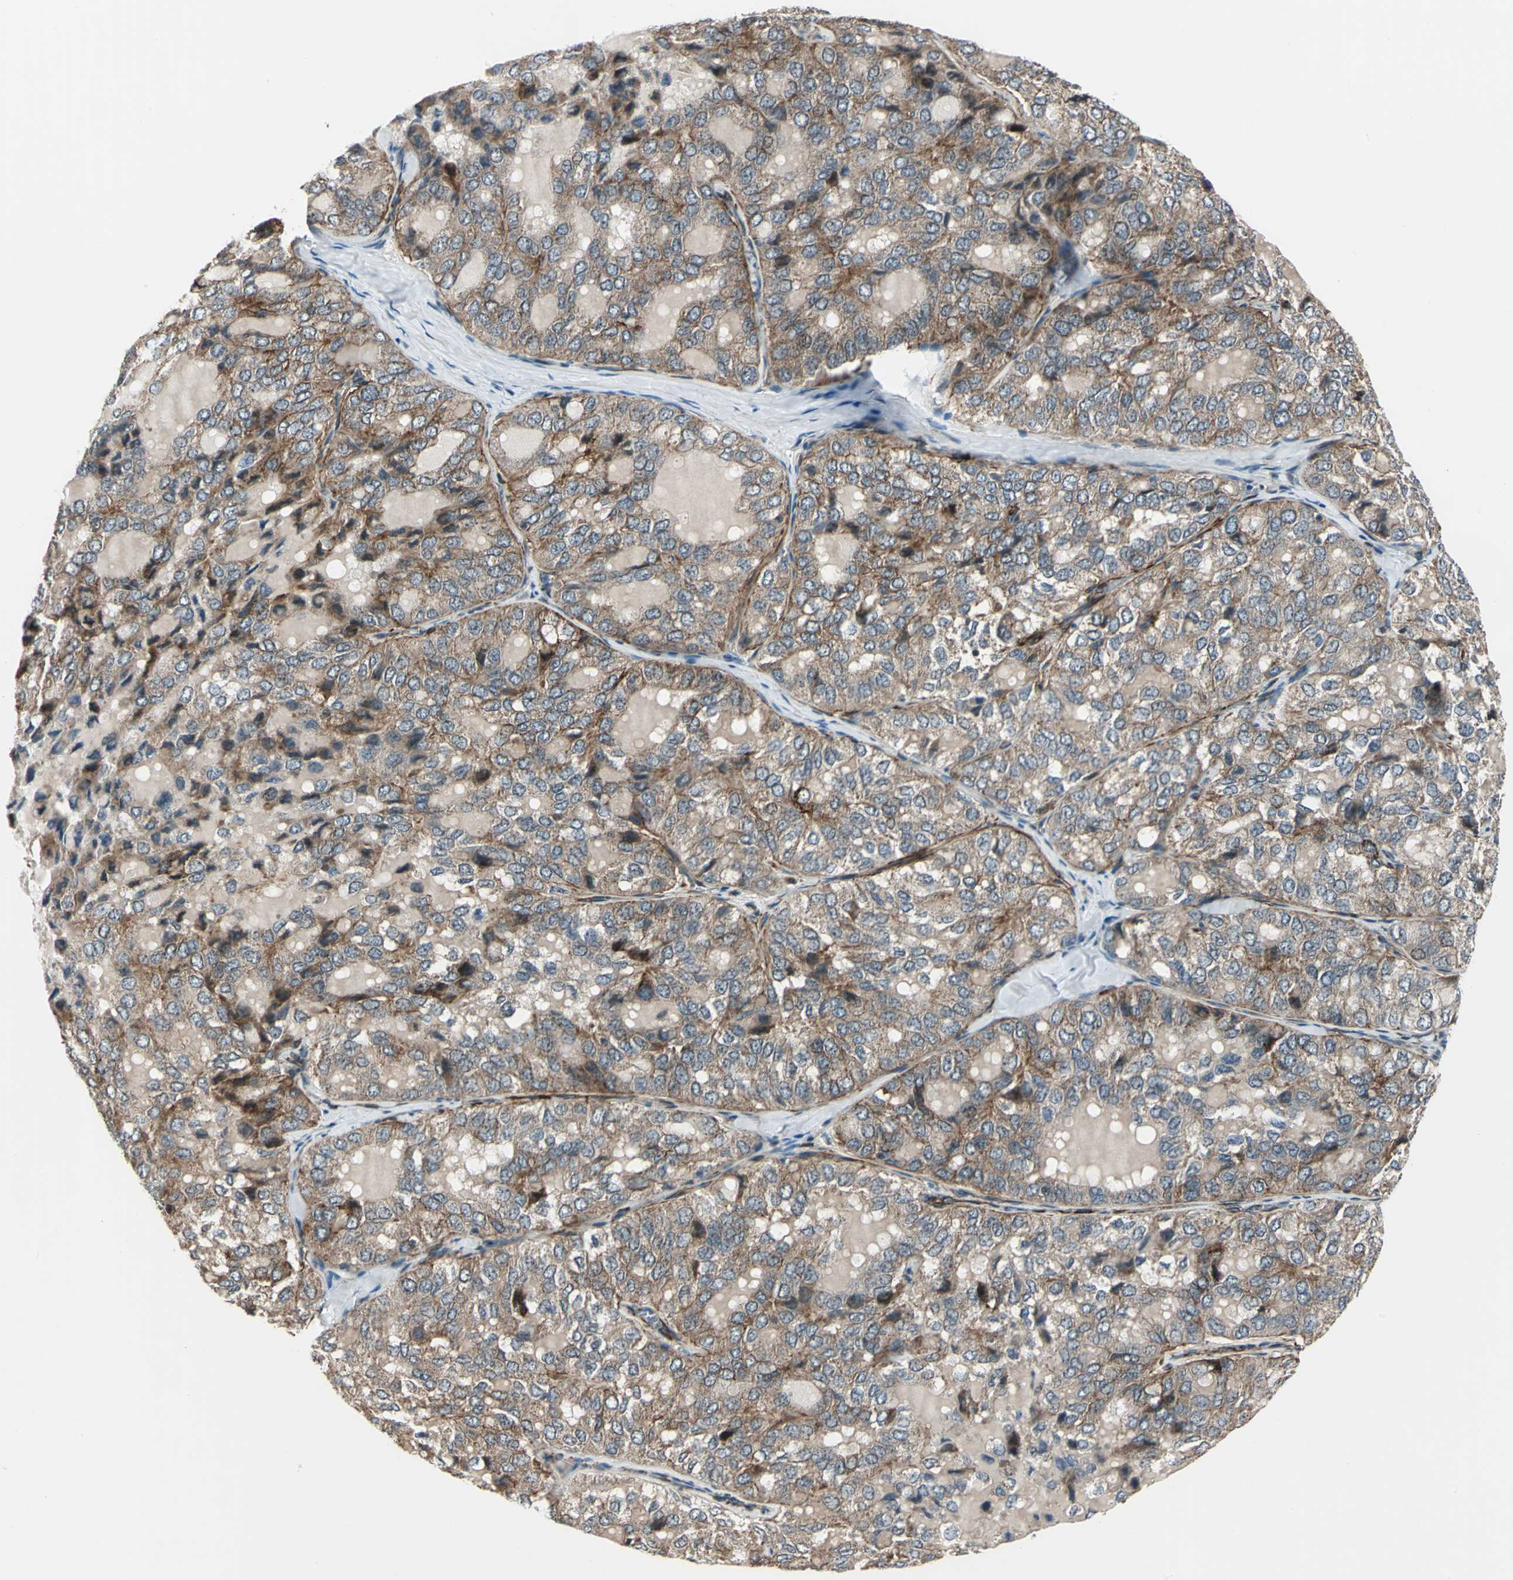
{"staining": {"intensity": "moderate", "quantity": ">75%", "location": "cytoplasmic/membranous"}, "tissue": "thyroid cancer", "cell_type": "Tumor cells", "image_type": "cancer", "snomed": [{"axis": "morphology", "description": "Follicular adenoma carcinoma, NOS"}, {"axis": "topography", "description": "Thyroid gland"}], "caption": "Thyroid follicular adenoma carcinoma stained for a protein (brown) shows moderate cytoplasmic/membranous positive expression in about >75% of tumor cells.", "gene": "EXD2", "patient": {"sex": "male", "age": 75}}